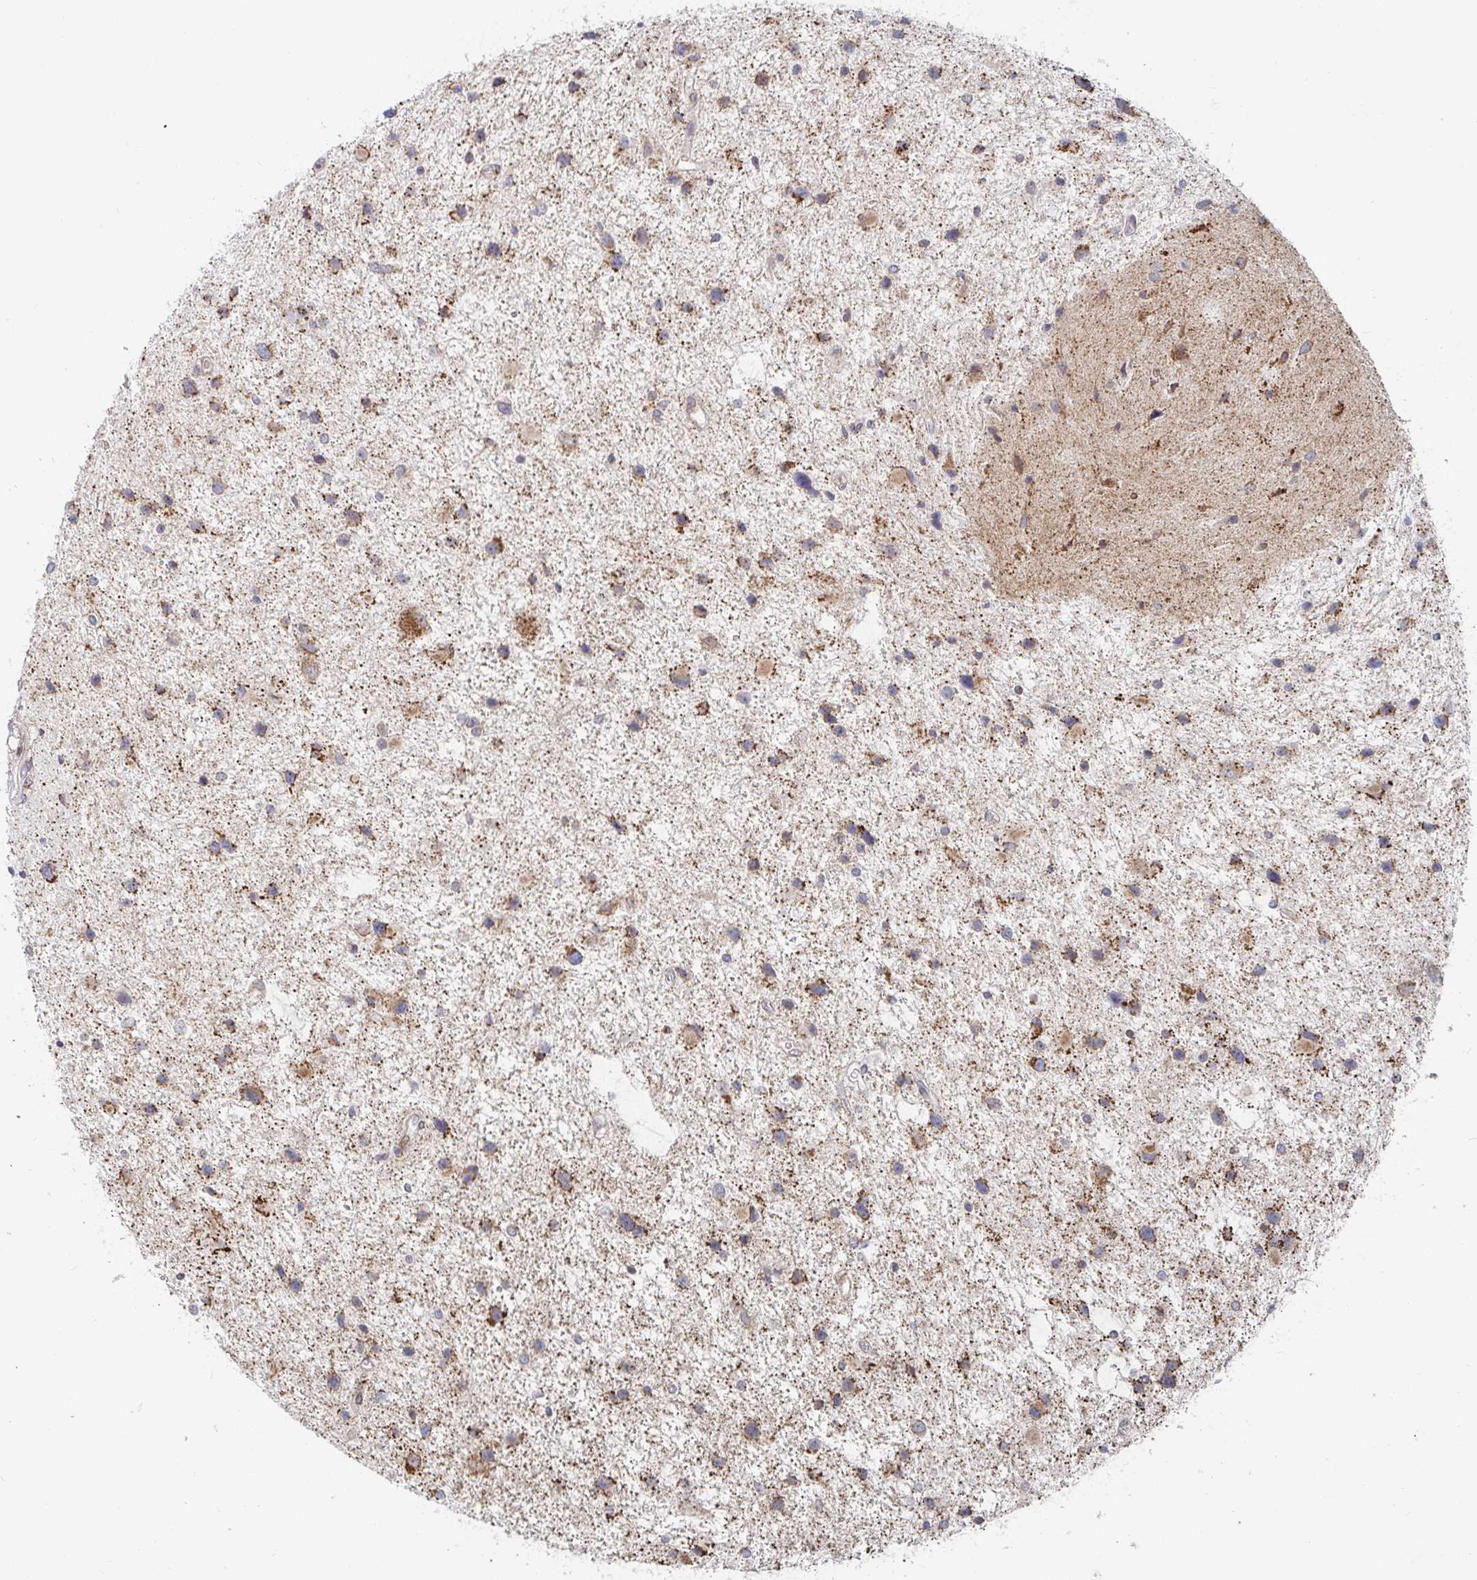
{"staining": {"intensity": "moderate", "quantity": ">75%", "location": "cytoplasmic/membranous"}, "tissue": "glioma", "cell_type": "Tumor cells", "image_type": "cancer", "snomed": [{"axis": "morphology", "description": "Glioma, malignant, Low grade"}, {"axis": "topography", "description": "Brain"}], "caption": "Protein analysis of malignant low-grade glioma tissue shows moderate cytoplasmic/membranous positivity in about >75% of tumor cells. (brown staining indicates protein expression, while blue staining denotes nuclei).", "gene": "STARD8", "patient": {"sex": "female", "age": 32}}